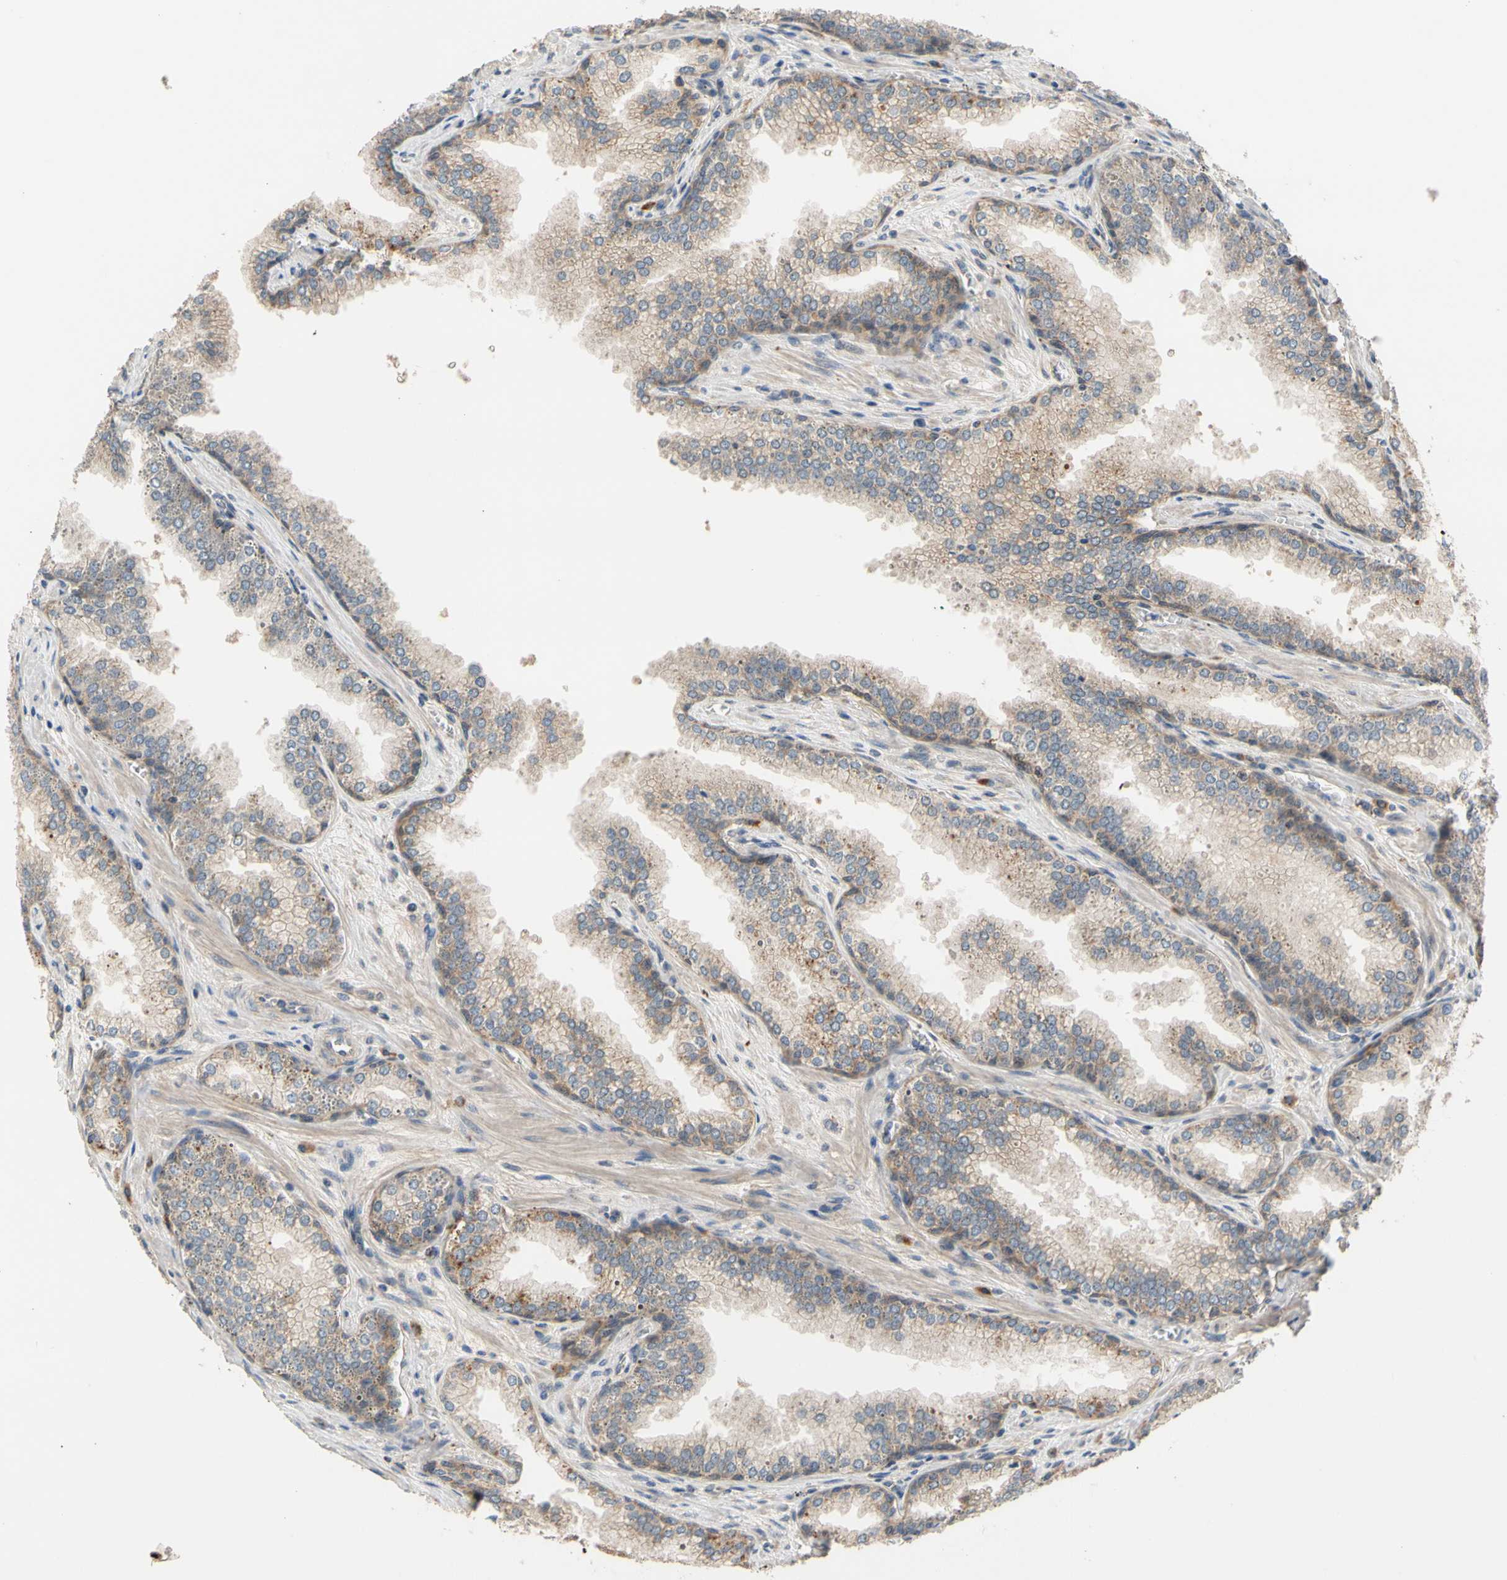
{"staining": {"intensity": "moderate", "quantity": ">75%", "location": "cytoplasmic/membranous"}, "tissue": "prostate cancer", "cell_type": "Tumor cells", "image_type": "cancer", "snomed": [{"axis": "morphology", "description": "Adenocarcinoma, Low grade"}, {"axis": "topography", "description": "Prostate"}], "caption": "Brown immunohistochemical staining in human prostate adenocarcinoma (low-grade) exhibits moderate cytoplasmic/membranous positivity in approximately >75% of tumor cells.", "gene": "MBTPS2", "patient": {"sex": "male", "age": 60}}